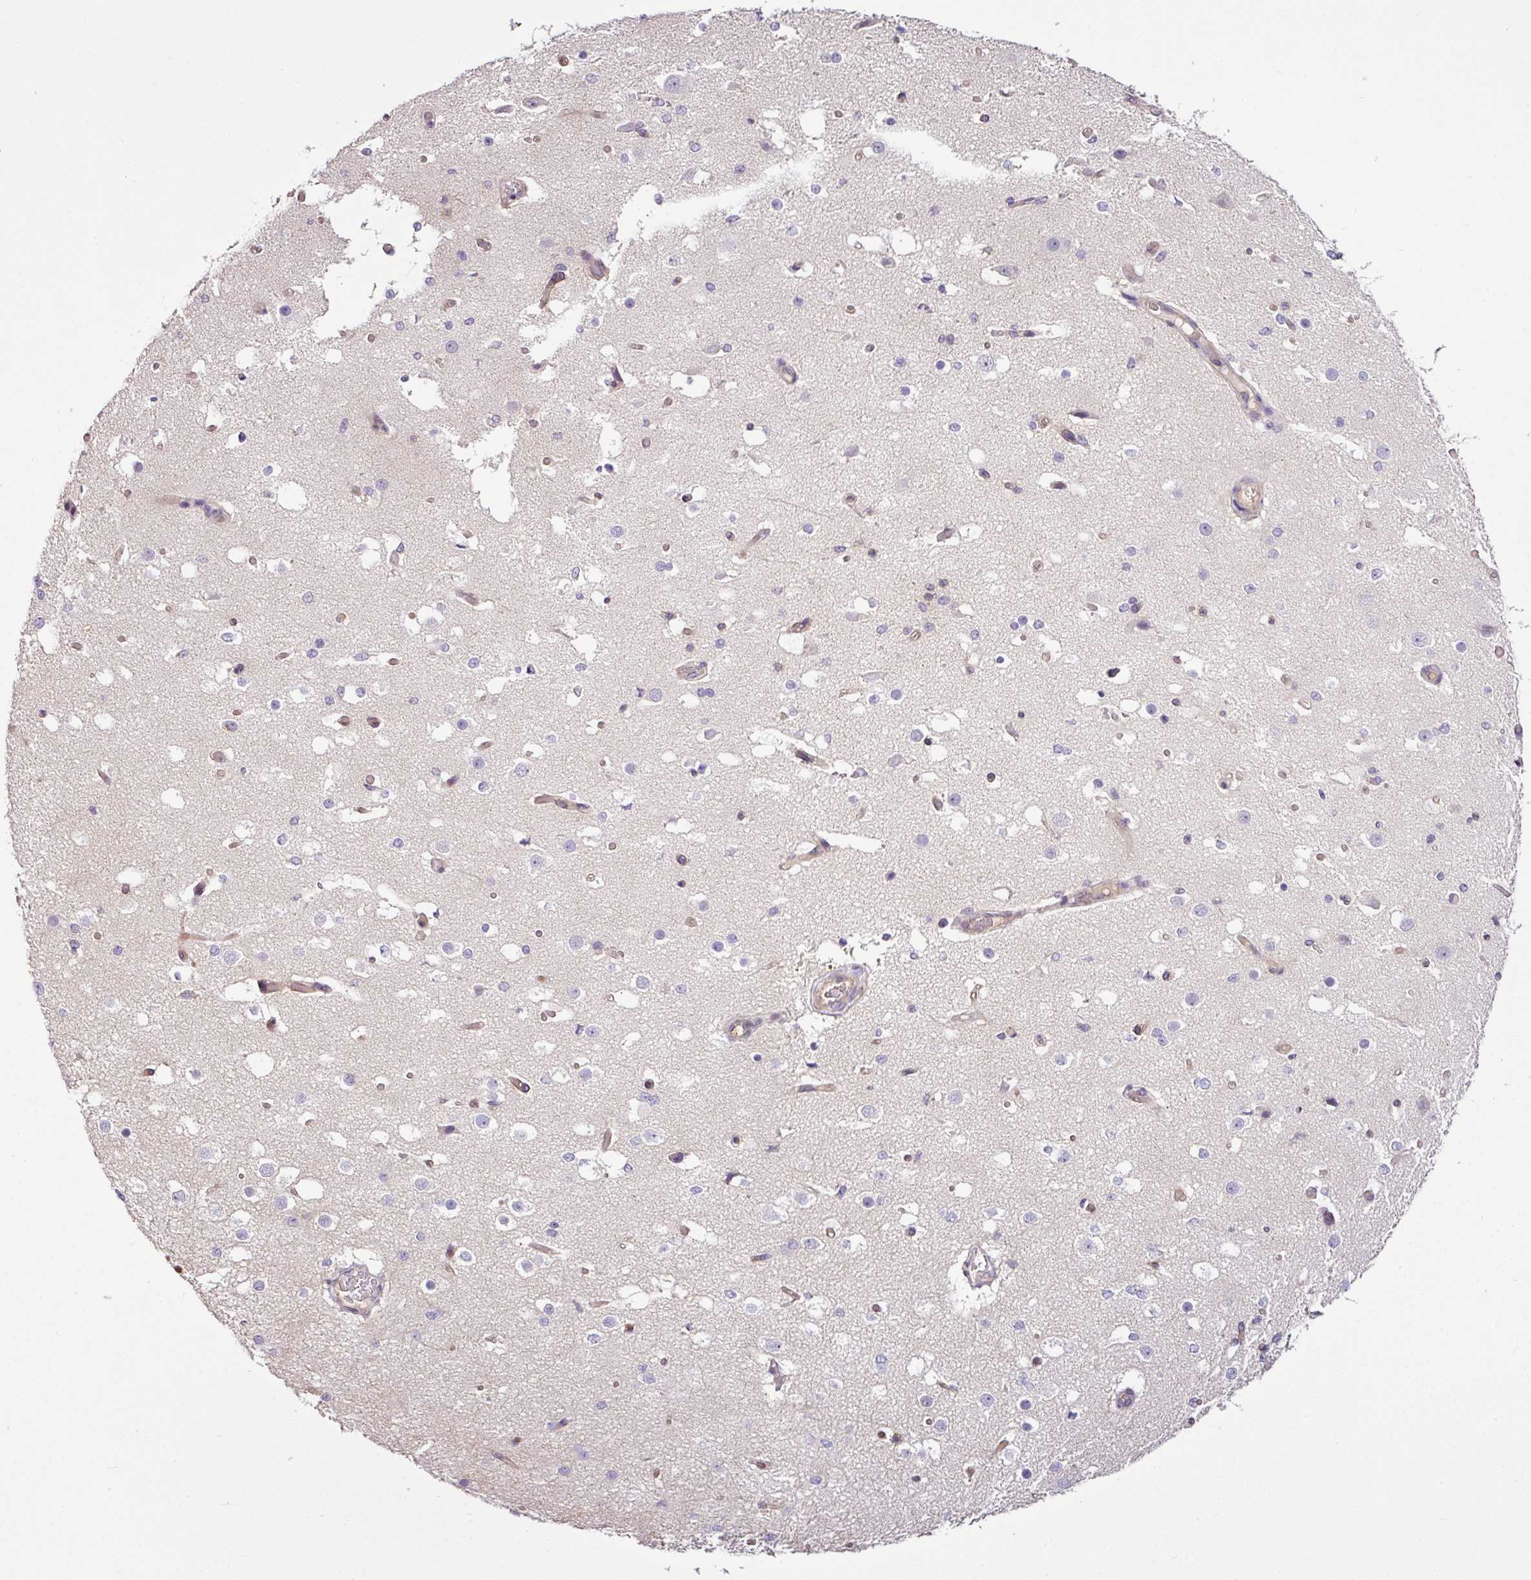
{"staining": {"intensity": "weak", "quantity": "25%-75%", "location": "cytoplasmic/membranous"}, "tissue": "cerebral cortex", "cell_type": "Endothelial cells", "image_type": "normal", "snomed": [{"axis": "morphology", "description": "Normal tissue, NOS"}, {"axis": "morphology", "description": "Inflammation, NOS"}, {"axis": "topography", "description": "Cerebral cortex"}], "caption": "A micrograph of cerebral cortex stained for a protein shows weak cytoplasmic/membranous brown staining in endothelial cells. The protein is shown in brown color, while the nuclei are stained blue.", "gene": "ZNF106", "patient": {"sex": "male", "age": 6}}